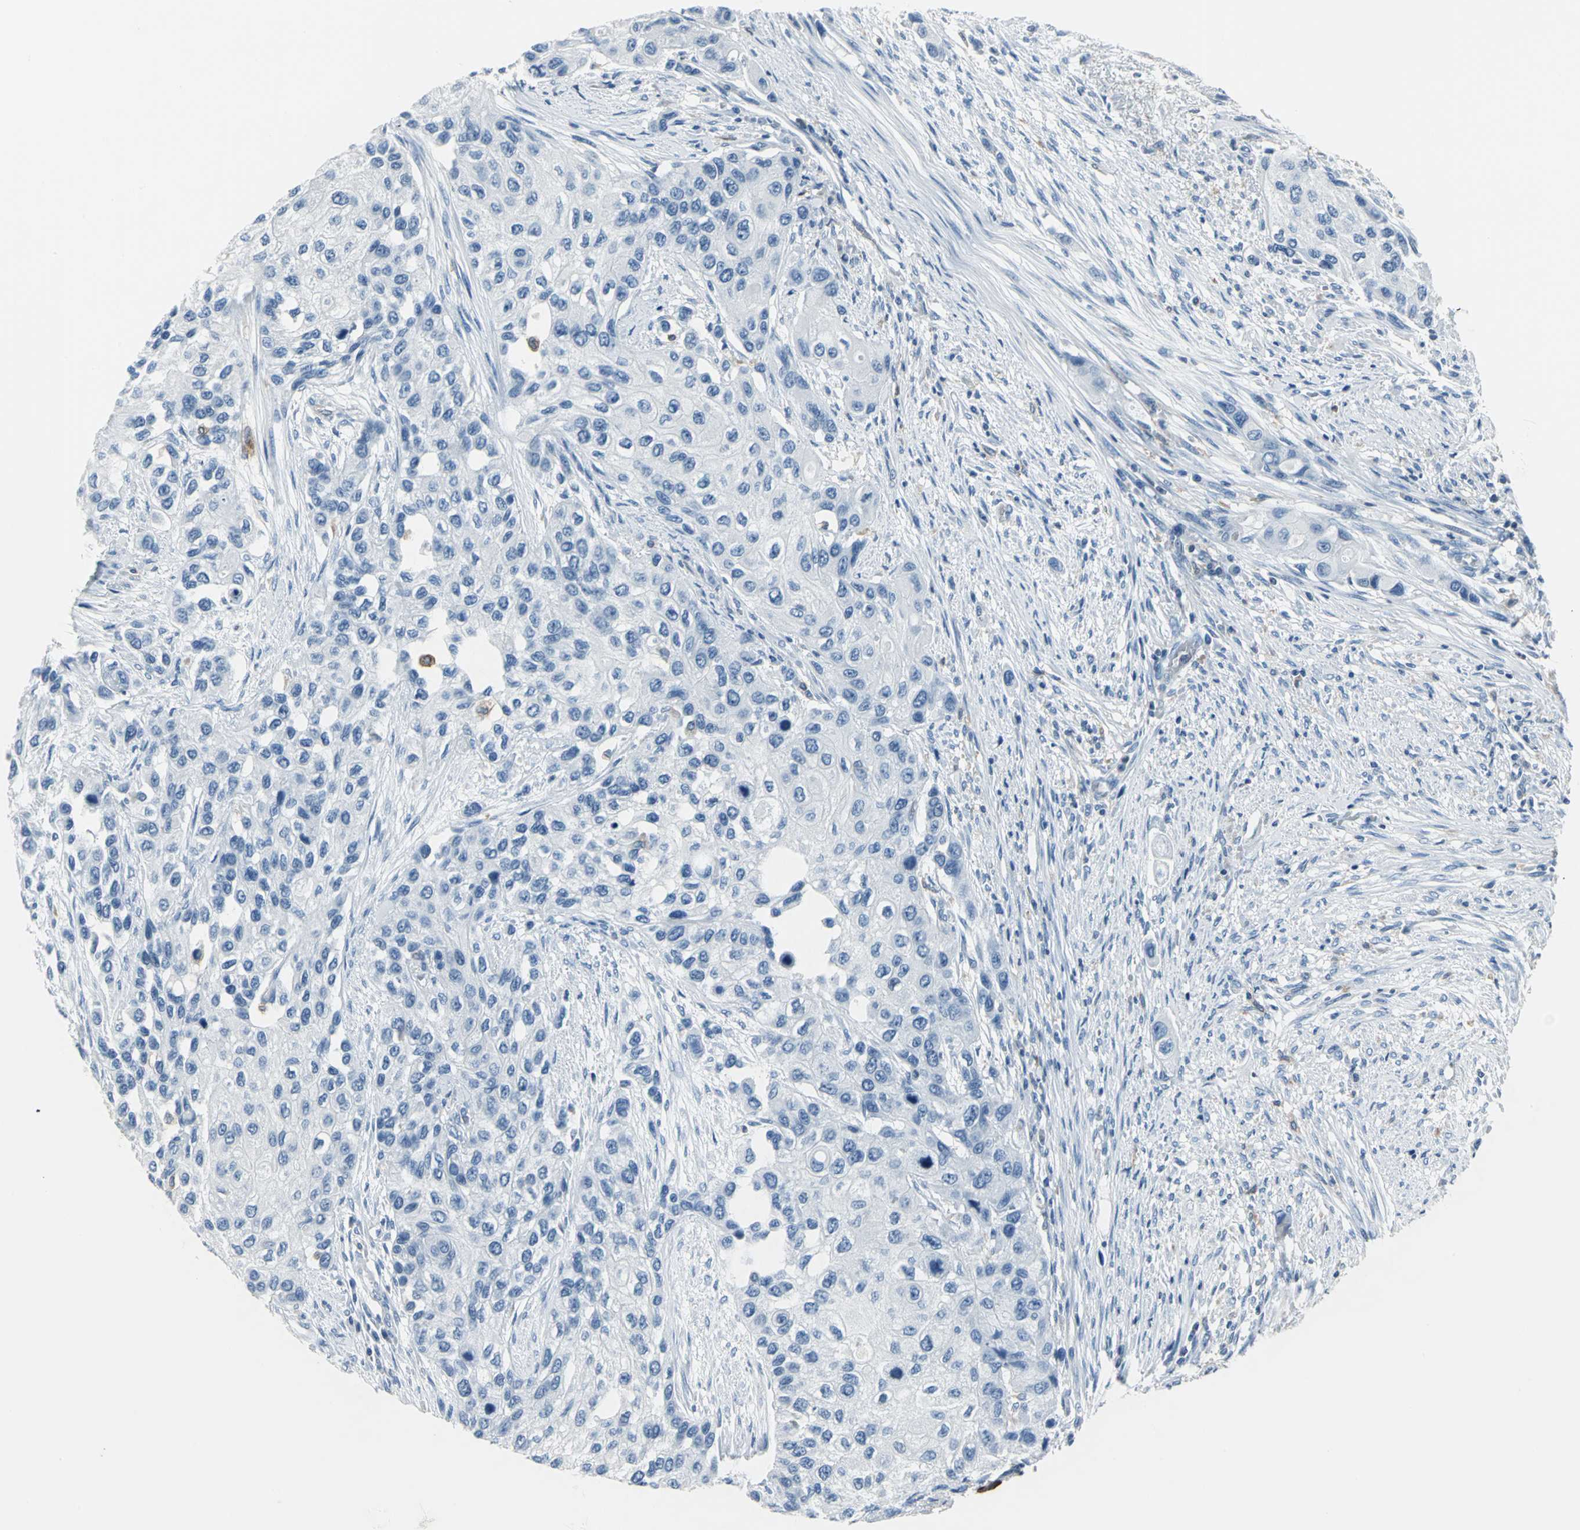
{"staining": {"intensity": "negative", "quantity": "none", "location": "none"}, "tissue": "urothelial cancer", "cell_type": "Tumor cells", "image_type": "cancer", "snomed": [{"axis": "morphology", "description": "Urothelial carcinoma, High grade"}, {"axis": "topography", "description": "Urinary bladder"}], "caption": "Urothelial cancer stained for a protein using IHC displays no expression tumor cells.", "gene": "IQGAP2", "patient": {"sex": "female", "age": 56}}